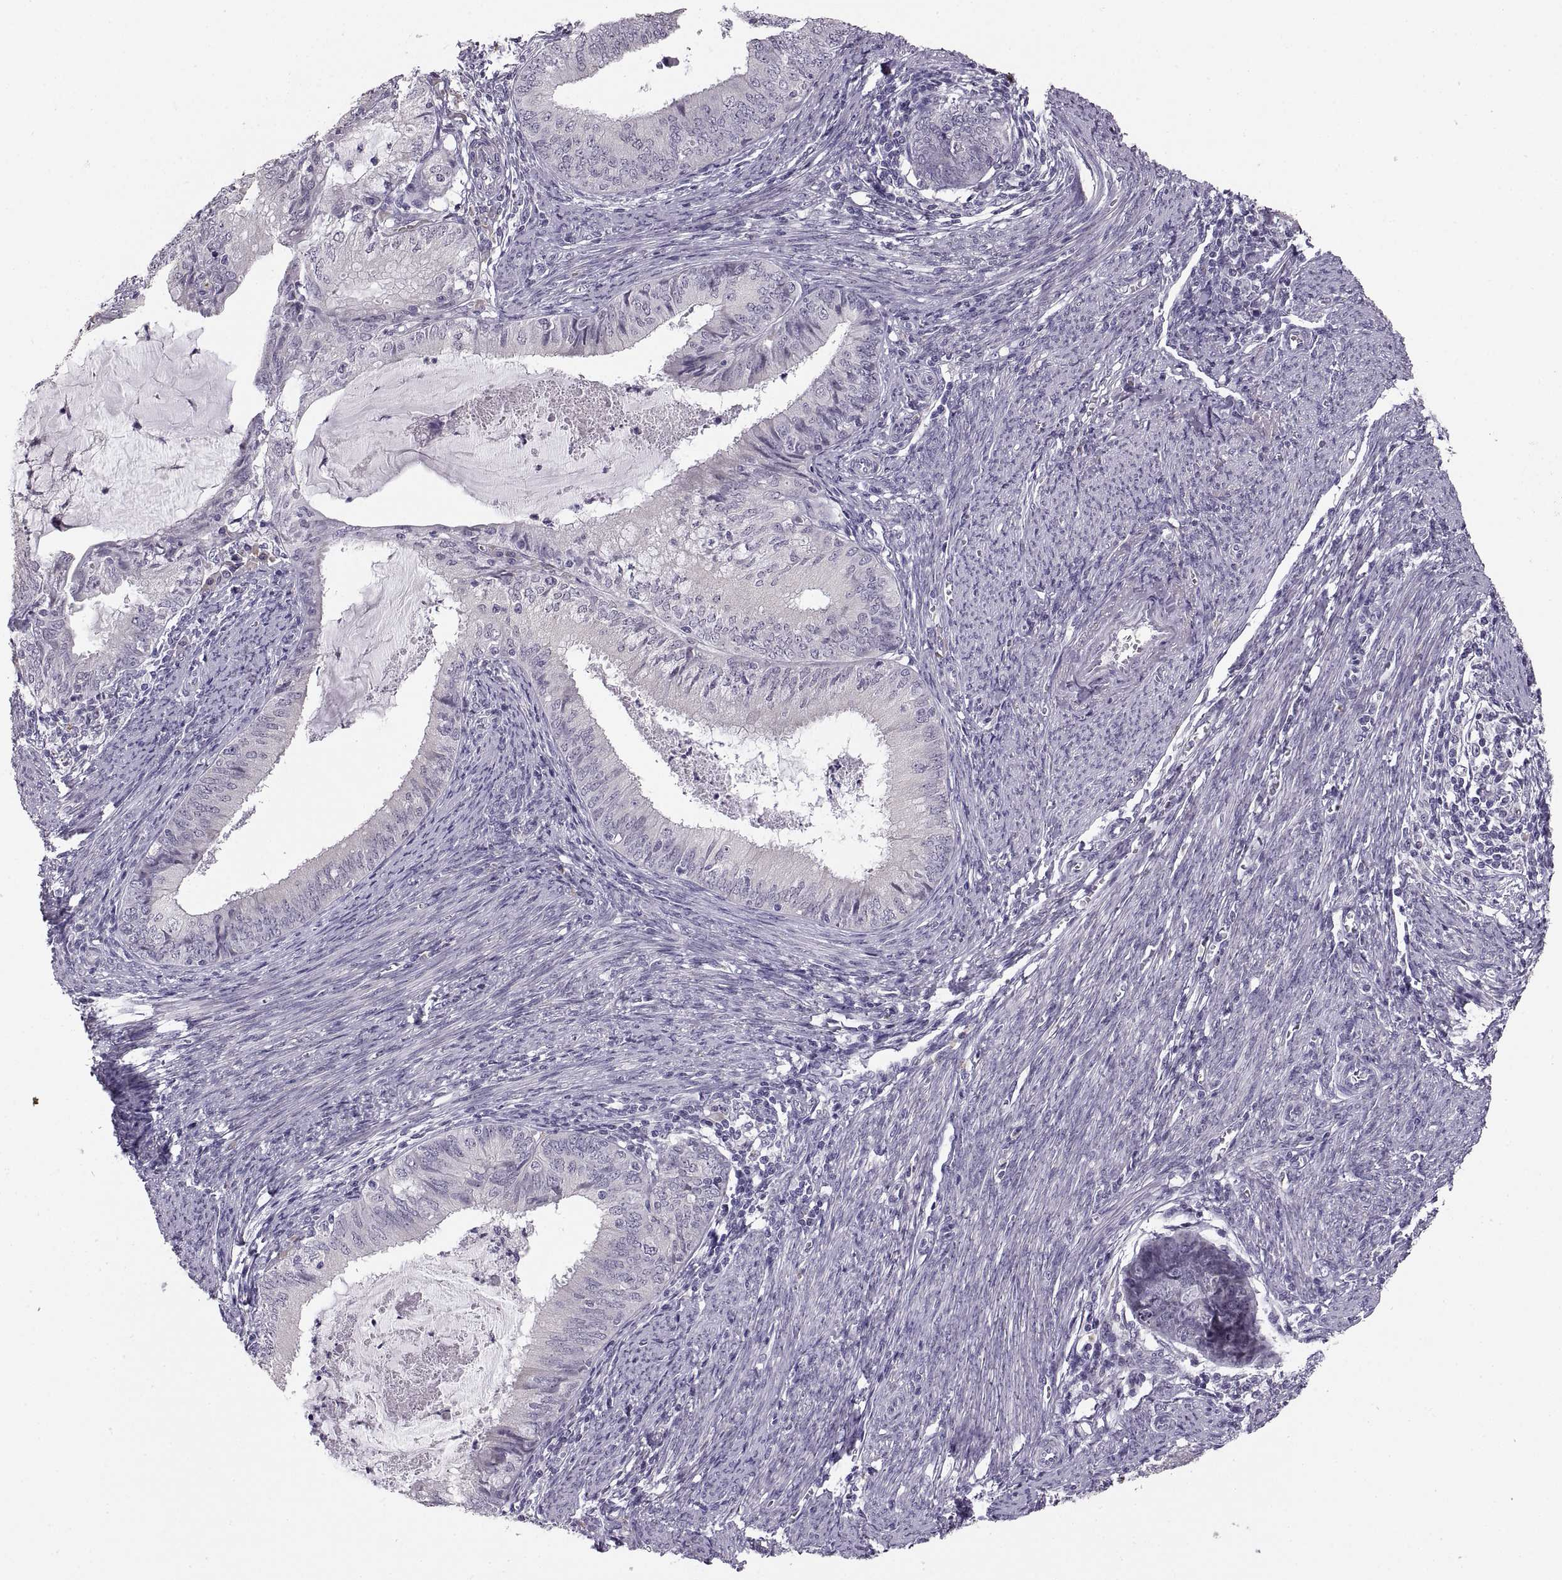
{"staining": {"intensity": "negative", "quantity": "none", "location": "none"}, "tissue": "endometrial cancer", "cell_type": "Tumor cells", "image_type": "cancer", "snomed": [{"axis": "morphology", "description": "Adenocarcinoma, NOS"}, {"axis": "topography", "description": "Endometrium"}], "caption": "Endometrial adenocarcinoma was stained to show a protein in brown. There is no significant expression in tumor cells.", "gene": "MAGEB18", "patient": {"sex": "female", "age": 57}}